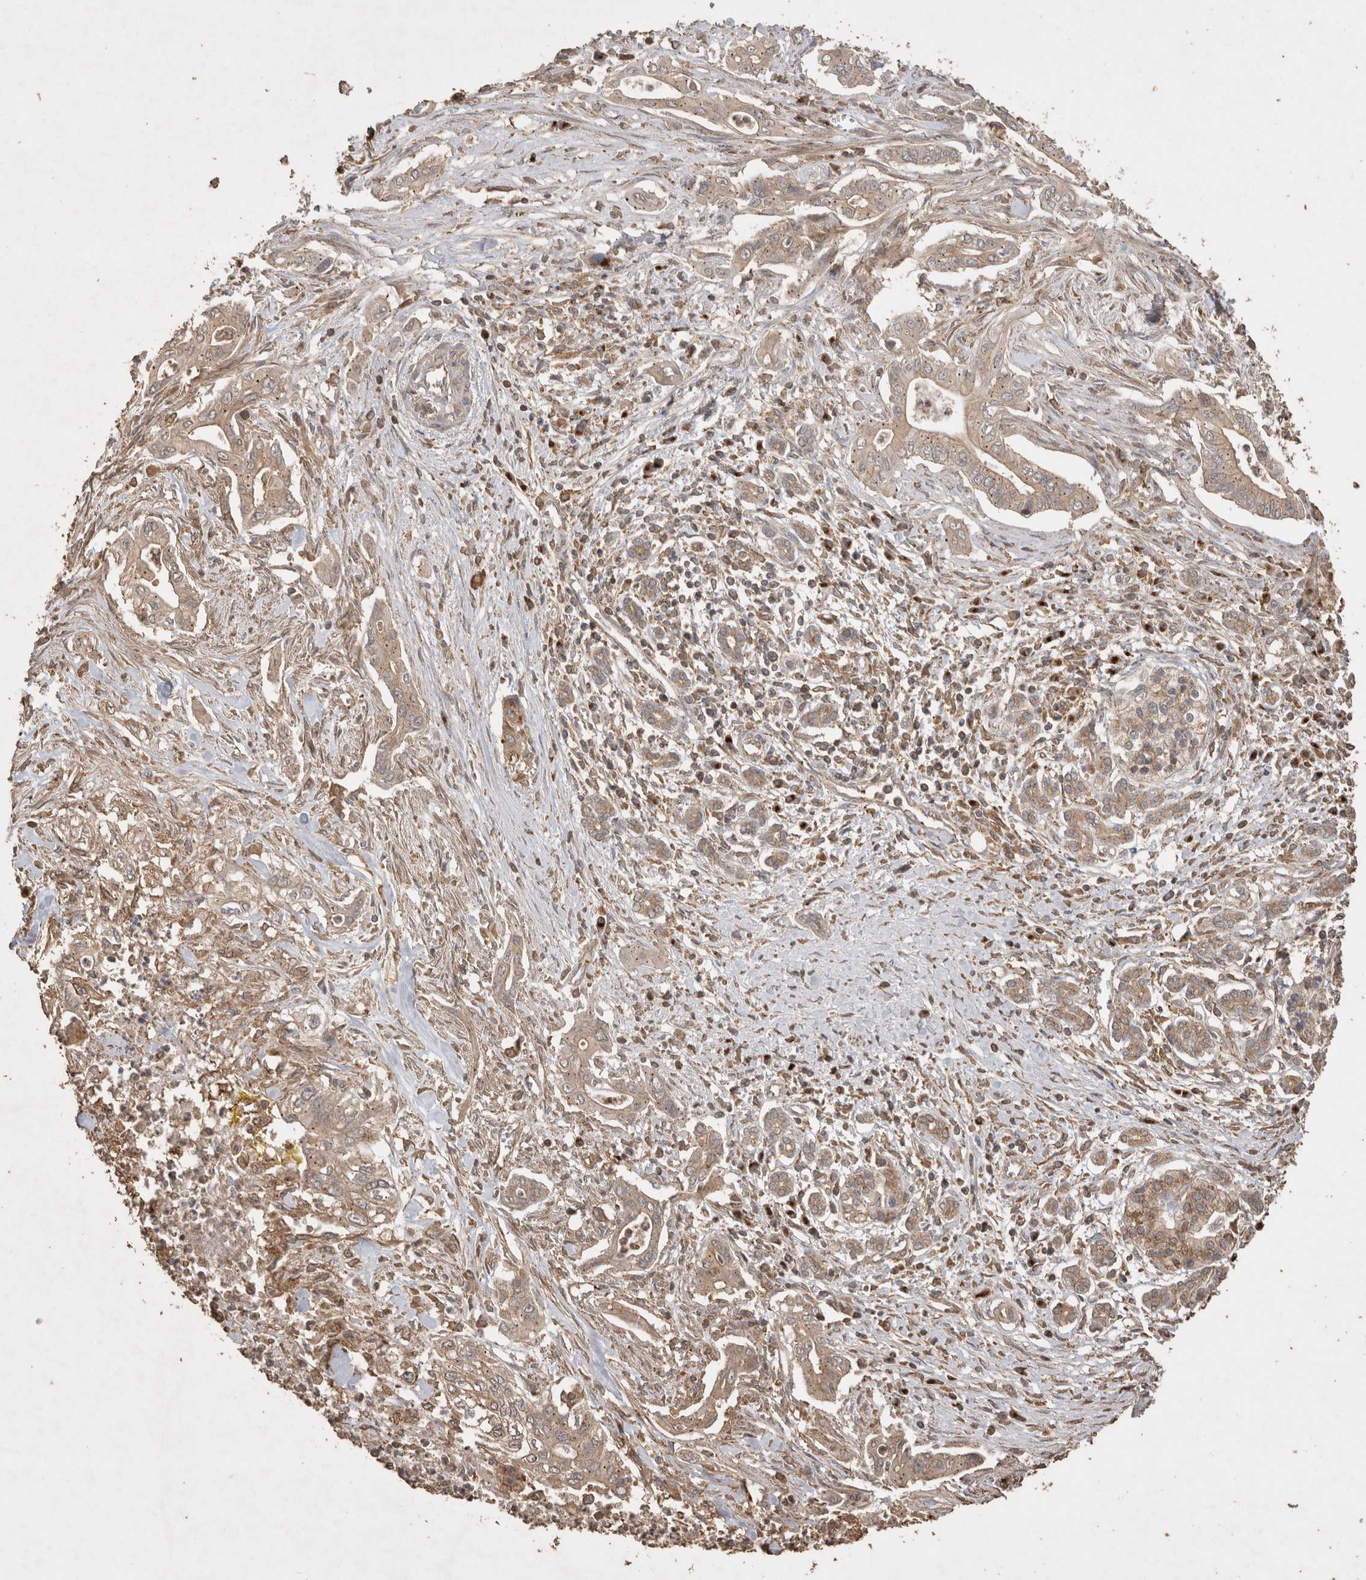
{"staining": {"intensity": "weak", "quantity": ">75%", "location": "cytoplasmic/membranous"}, "tissue": "pancreatic cancer", "cell_type": "Tumor cells", "image_type": "cancer", "snomed": [{"axis": "morphology", "description": "Adenocarcinoma, NOS"}, {"axis": "topography", "description": "Pancreas"}], "caption": "Human pancreatic cancer (adenocarcinoma) stained with a brown dye exhibits weak cytoplasmic/membranous positive expression in approximately >75% of tumor cells.", "gene": "SNX31", "patient": {"sex": "male", "age": 58}}